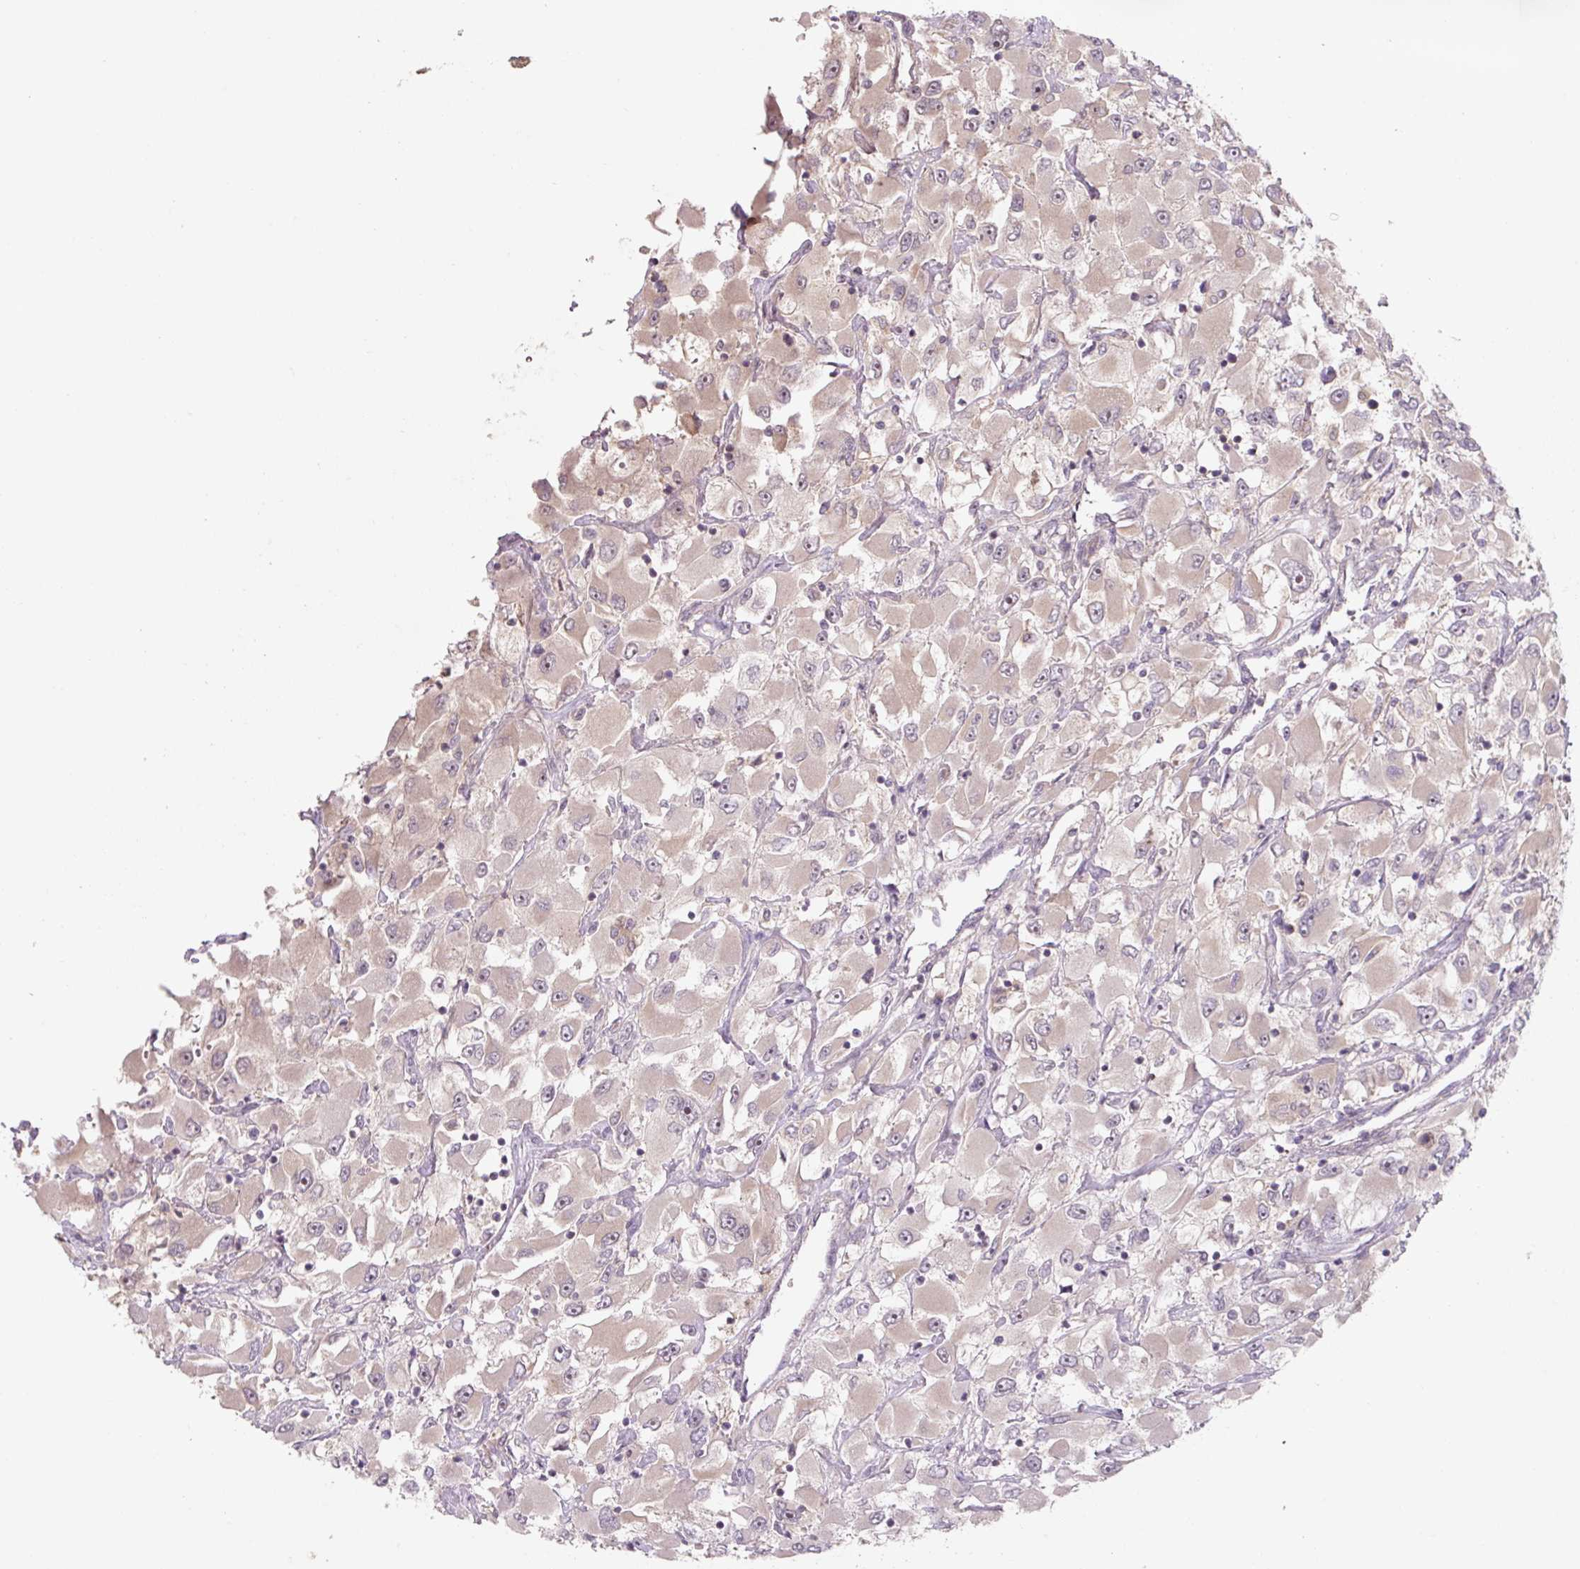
{"staining": {"intensity": "weak", "quantity": "<25%", "location": "cytoplasmic/membranous"}, "tissue": "renal cancer", "cell_type": "Tumor cells", "image_type": "cancer", "snomed": [{"axis": "morphology", "description": "Adenocarcinoma, NOS"}, {"axis": "topography", "description": "Kidney"}], "caption": "Photomicrograph shows no protein staining in tumor cells of renal cancer (adenocarcinoma) tissue.", "gene": "C2orf73", "patient": {"sex": "female", "age": 52}}